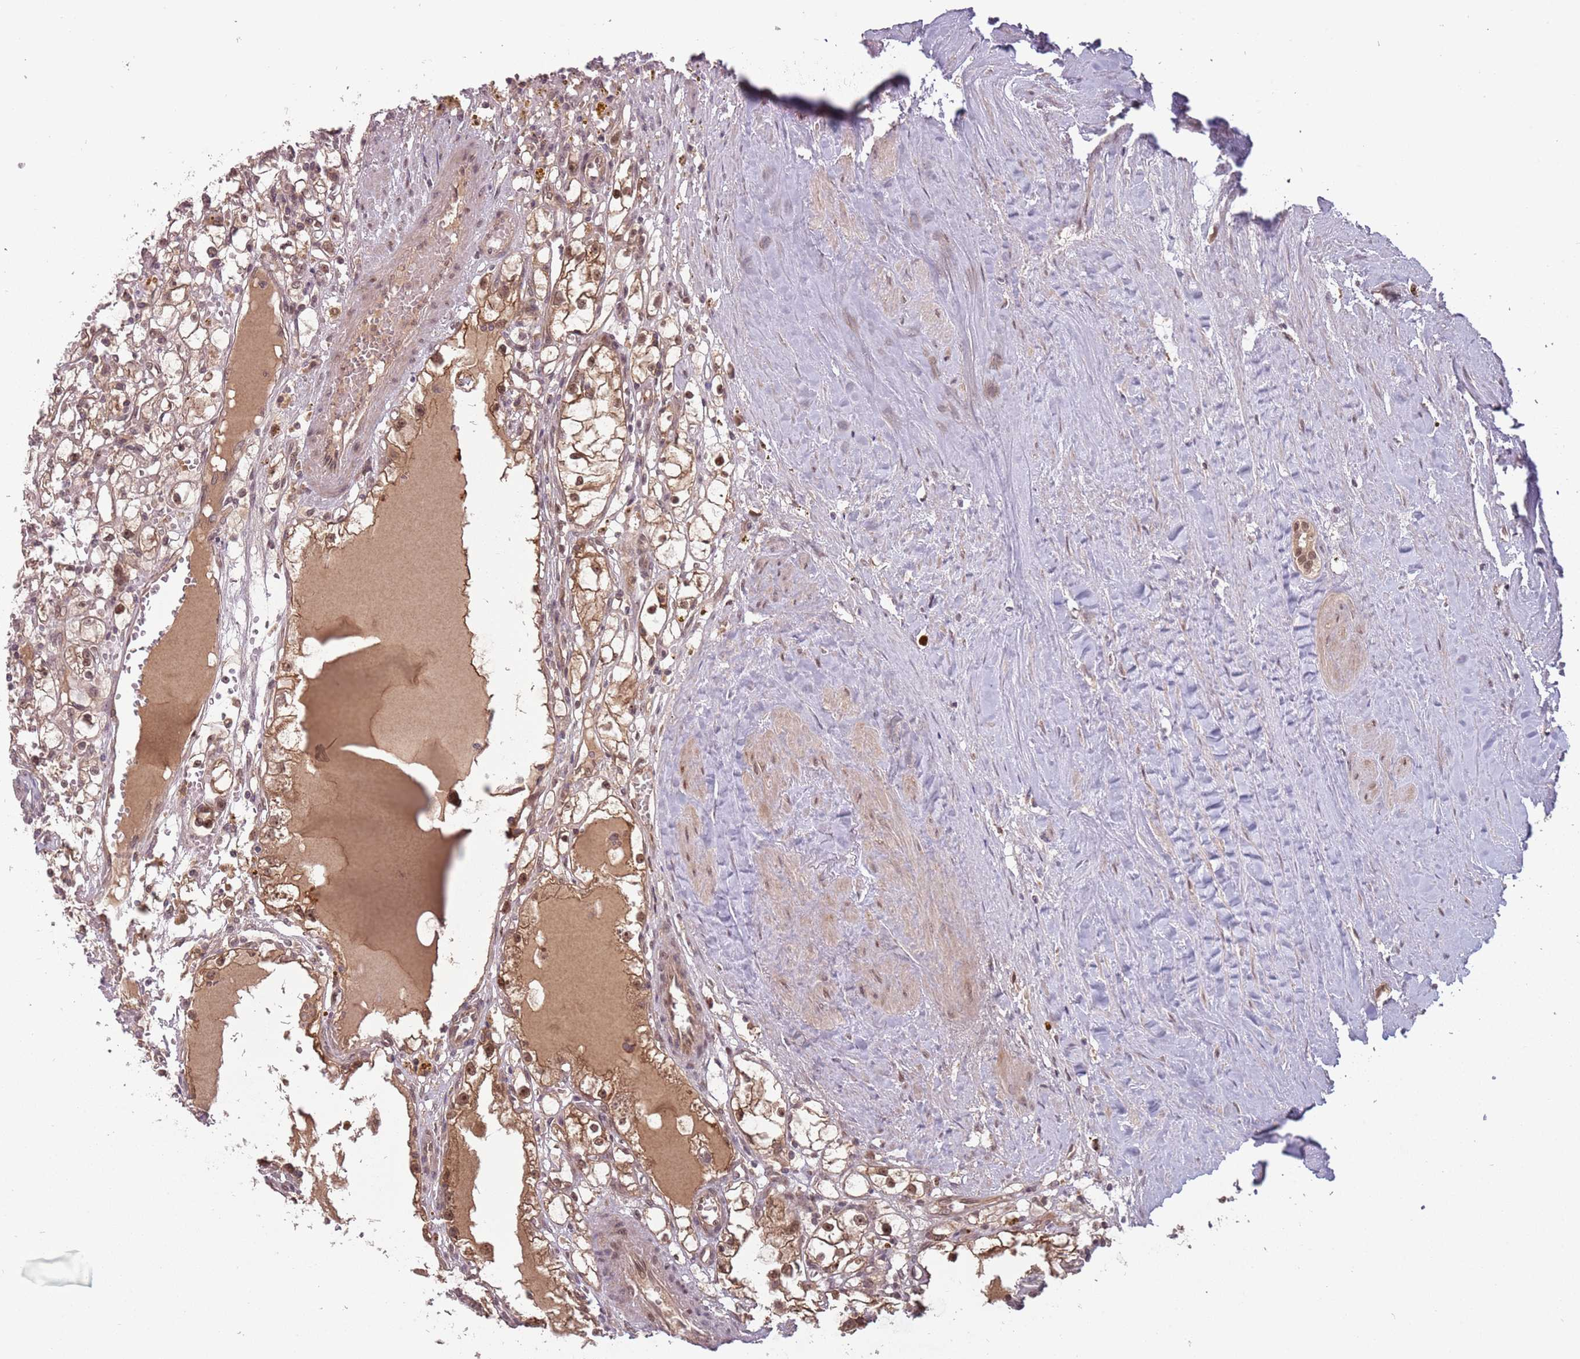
{"staining": {"intensity": "moderate", "quantity": ">75%", "location": "cytoplasmic/membranous,nuclear"}, "tissue": "renal cancer", "cell_type": "Tumor cells", "image_type": "cancer", "snomed": [{"axis": "morphology", "description": "Adenocarcinoma, NOS"}, {"axis": "topography", "description": "Kidney"}], "caption": "Adenocarcinoma (renal) stained with a protein marker reveals moderate staining in tumor cells.", "gene": "ADAMTS3", "patient": {"sex": "male", "age": 56}}